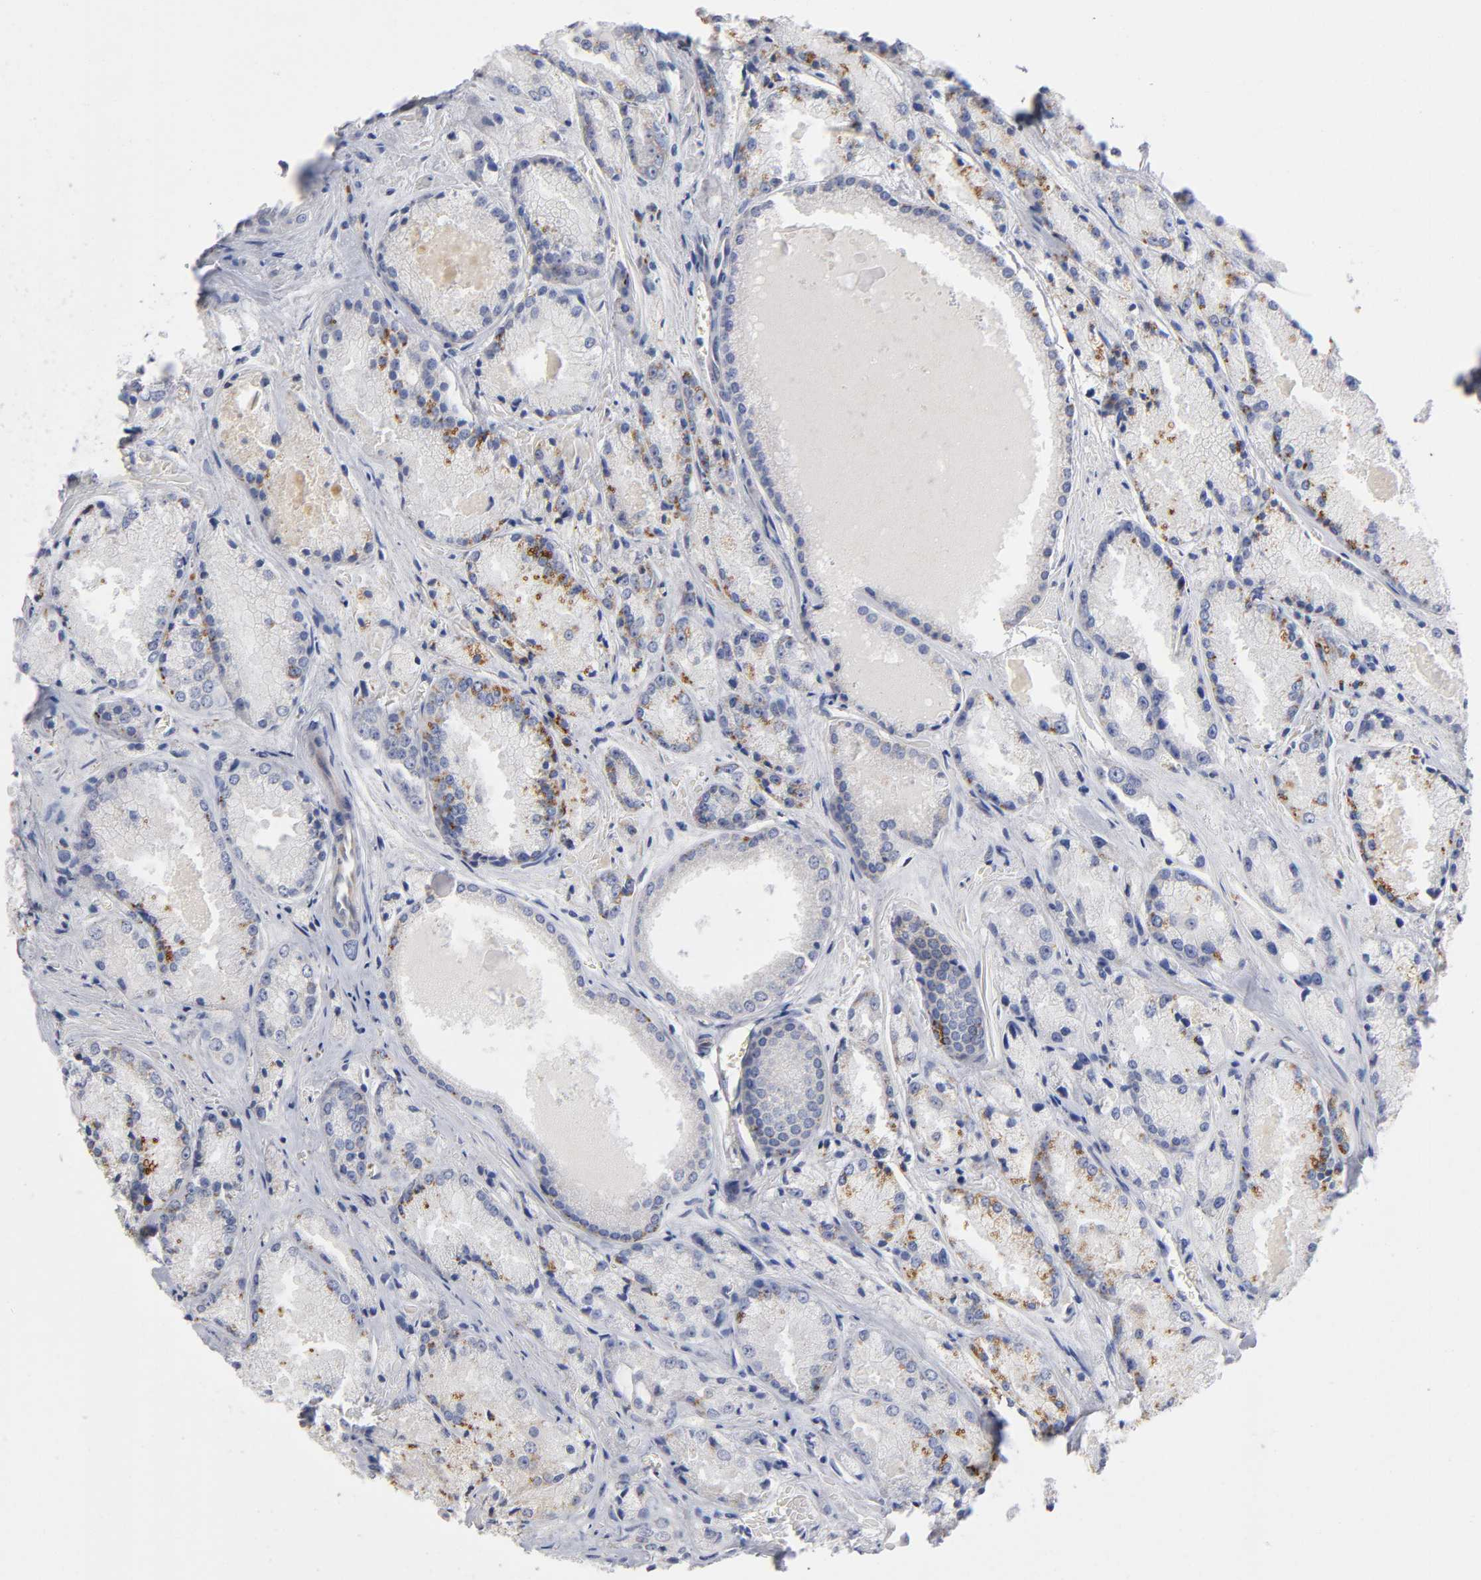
{"staining": {"intensity": "moderate", "quantity": "25%-75%", "location": "cytoplasmic/membranous"}, "tissue": "prostate cancer", "cell_type": "Tumor cells", "image_type": "cancer", "snomed": [{"axis": "morphology", "description": "Adenocarcinoma, Low grade"}, {"axis": "topography", "description": "Prostate"}], "caption": "A photomicrograph of human adenocarcinoma (low-grade) (prostate) stained for a protein demonstrates moderate cytoplasmic/membranous brown staining in tumor cells. Nuclei are stained in blue.", "gene": "NOVA1", "patient": {"sex": "male", "age": 64}}